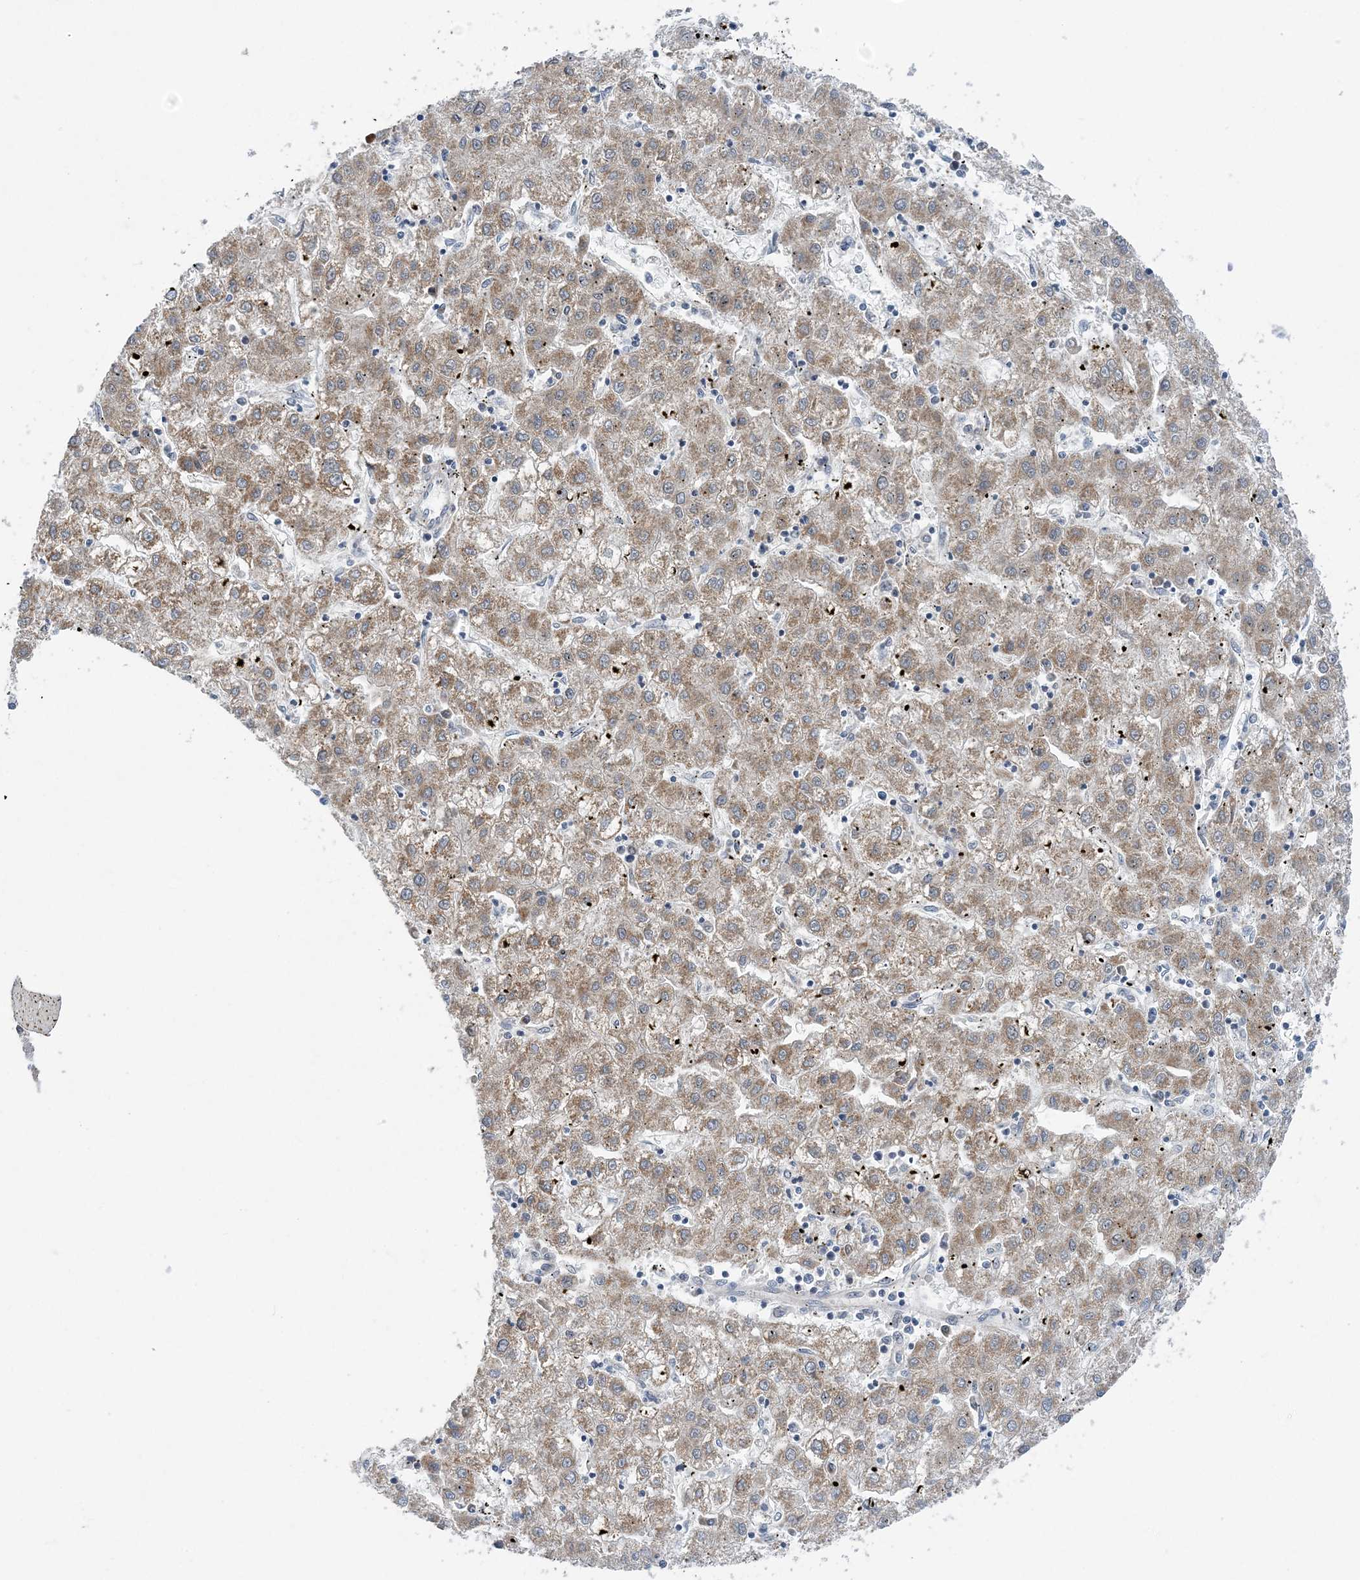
{"staining": {"intensity": "moderate", "quantity": "25%-75%", "location": "cytoplasmic/membranous"}, "tissue": "liver cancer", "cell_type": "Tumor cells", "image_type": "cancer", "snomed": [{"axis": "morphology", "description": "Carcinoma, Hepatocellular, NOS"}, {"axis": "topography", "description": "Liver"}], "caption": "Protein expression analysis of human hepatocellular carcinoma (liver) reveals moderate cytoplasmic/membranous positivity in approximately 25%-75% of tumor cells. (DAB IHC with brightfield microscopy, high magnification).", "gene": "COPE", "patient": {"sex": "male", "age": 72}}